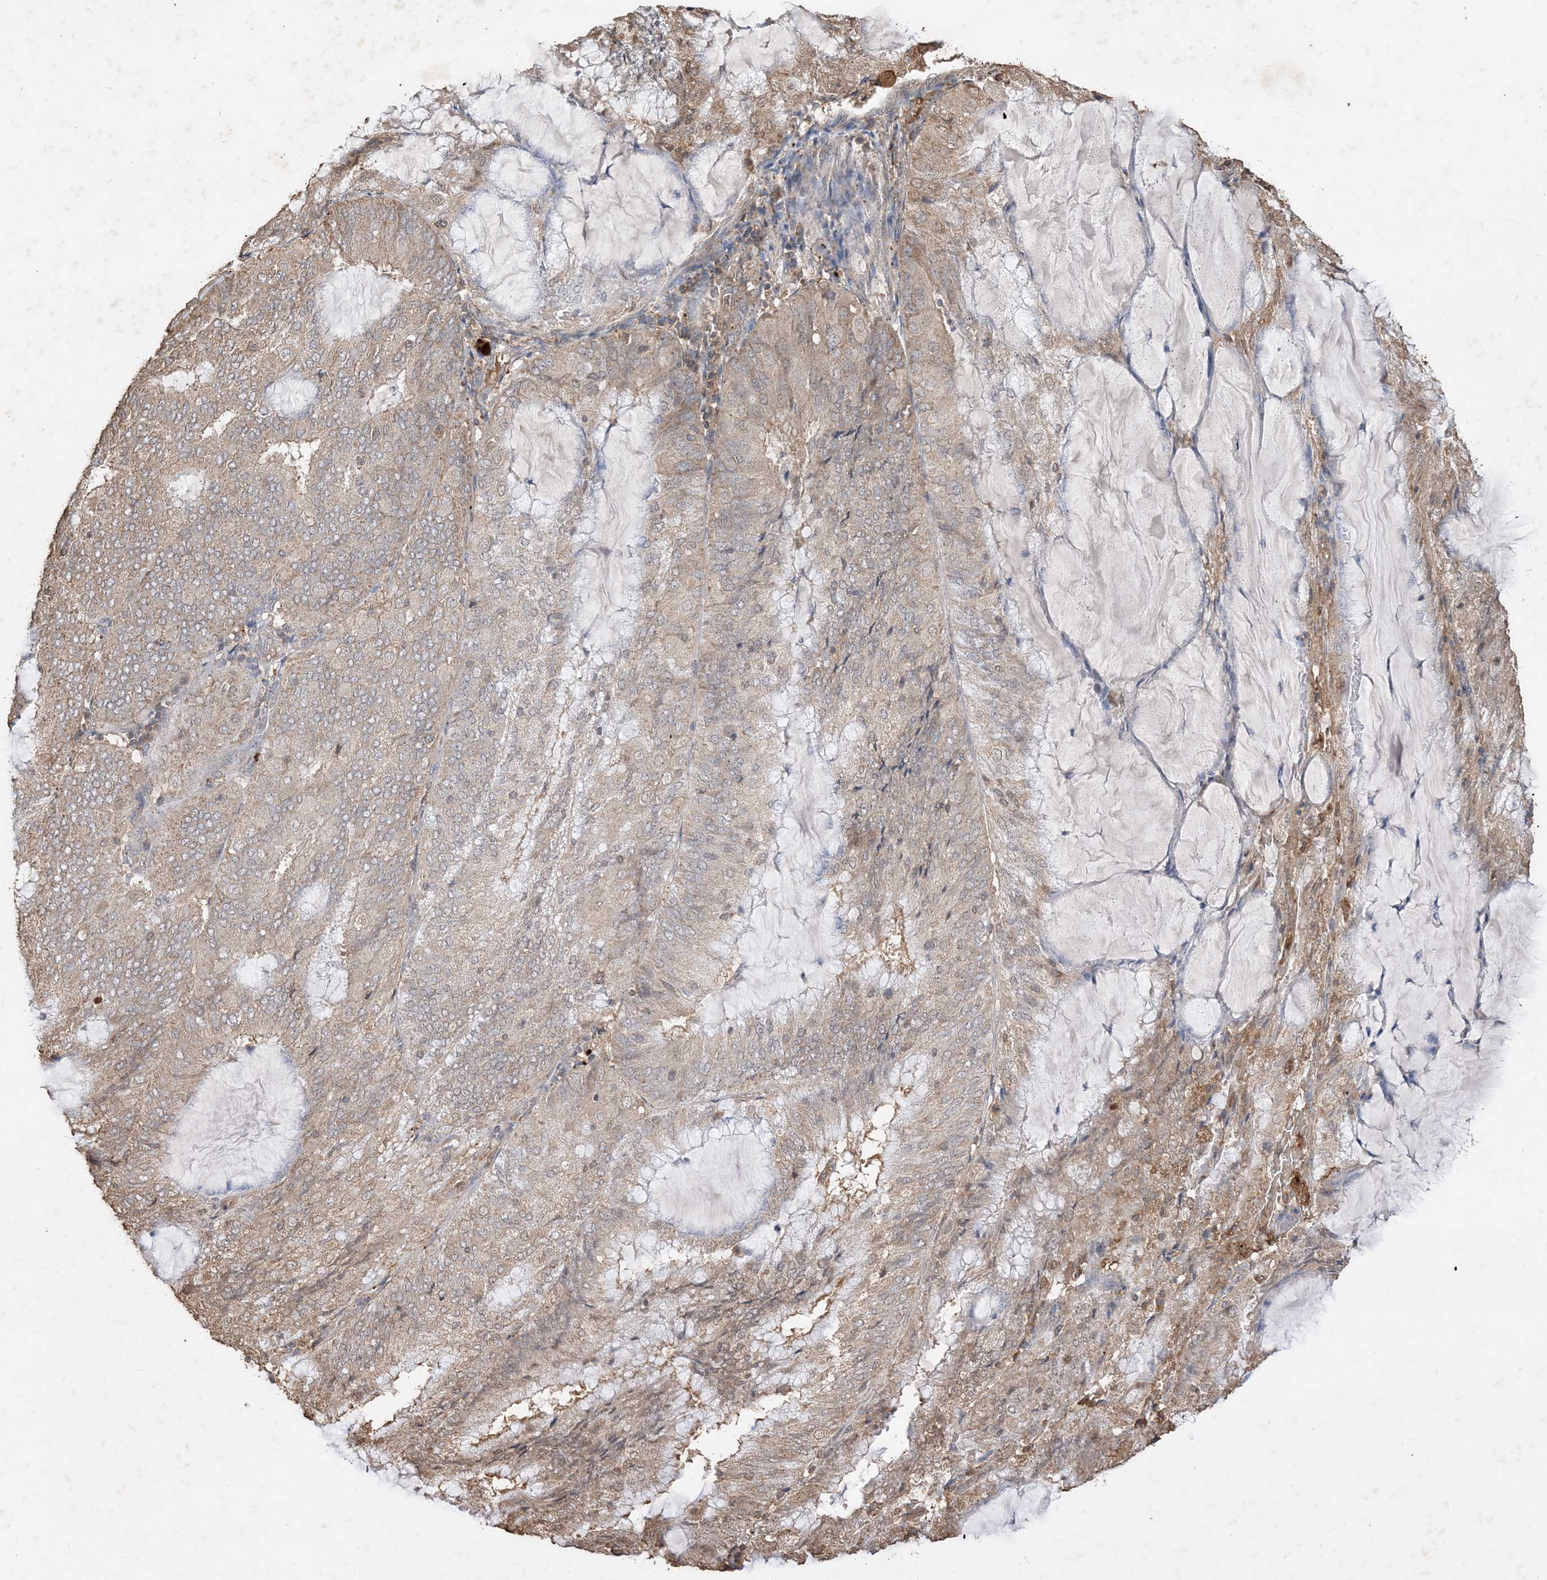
{"staining": {"intensity": "weak", "quantity": ">75%", "location": "cytoplasmic/membranous"}, "tissue": "endometrial cancer", "cell_type": "Tumor cells", "image_type": "cancer", "snomed": [{"axis": "morphology", "description": "Adenocarcinoma, NOS"}, {"axis": "topography", "description": "Endometrium"}], "caption": "A brown stain highlights weak cytoplasmic/membranous positivity of a protein in human endometrial cancer (adenocarcinoma) tumor cells.", "gene": "HPS4", "patient": {"sex": "female", "age": 81}}